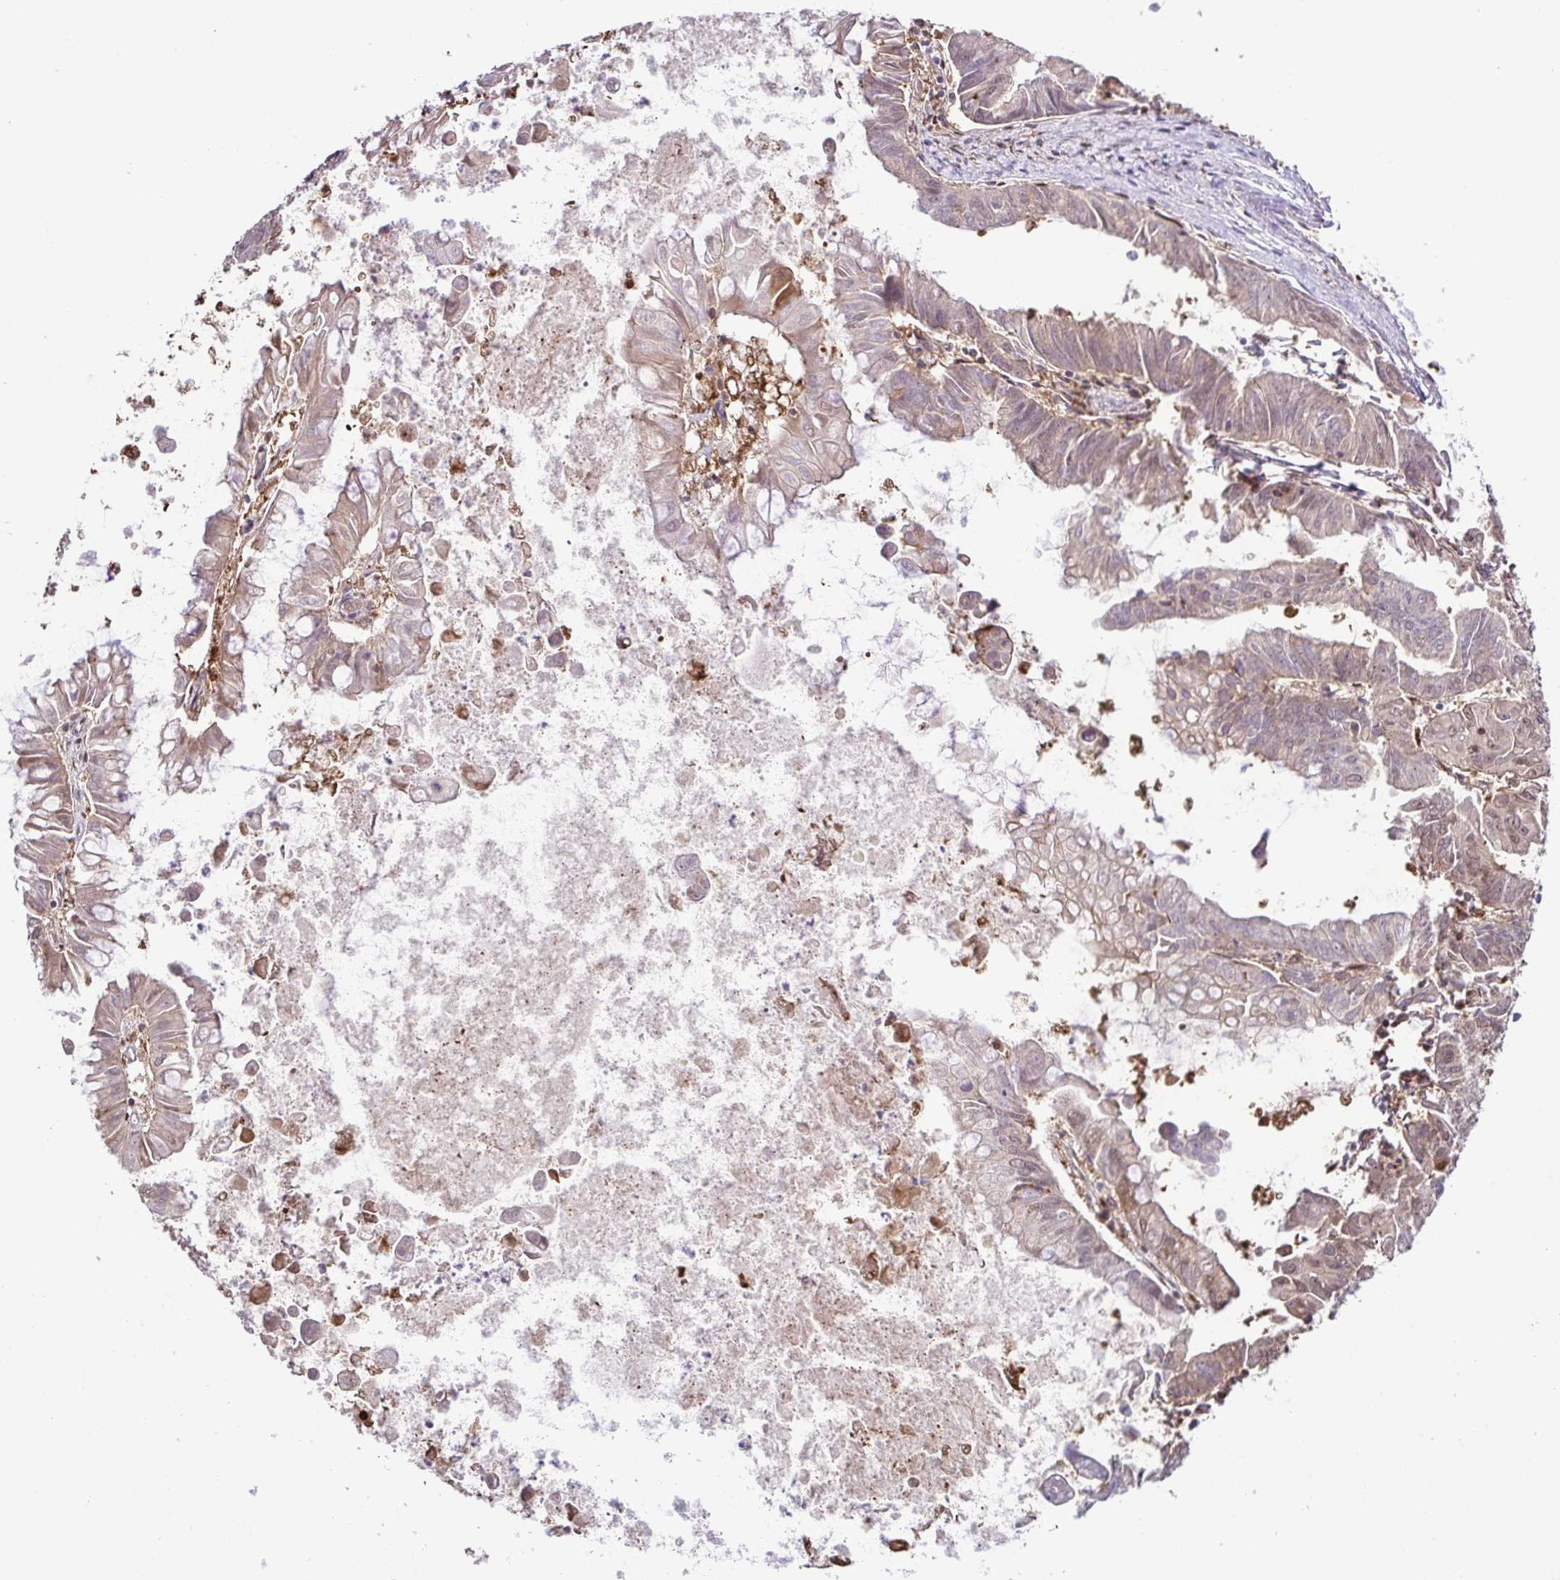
{"staining": {"intensity": "weak", "quantity": "<25%", "location": "cytoplasmic/membranous,nuclear"}, "tissue": "stomach cancer", "cell_type": "Tumor cells", "image_type": "cancer", "snomed": [{"axis": "morphology", "description": "Adenocarcinoma, NOS"}, {"axis": "topography", "description": "Stomach, upper"}], "caption": "Adenocarcinoma (stomach) stained for a protein using IHC shows no expression tumor cells.", "gene": "PSMB9", "patient": {"sex": "male", "age": 80}}